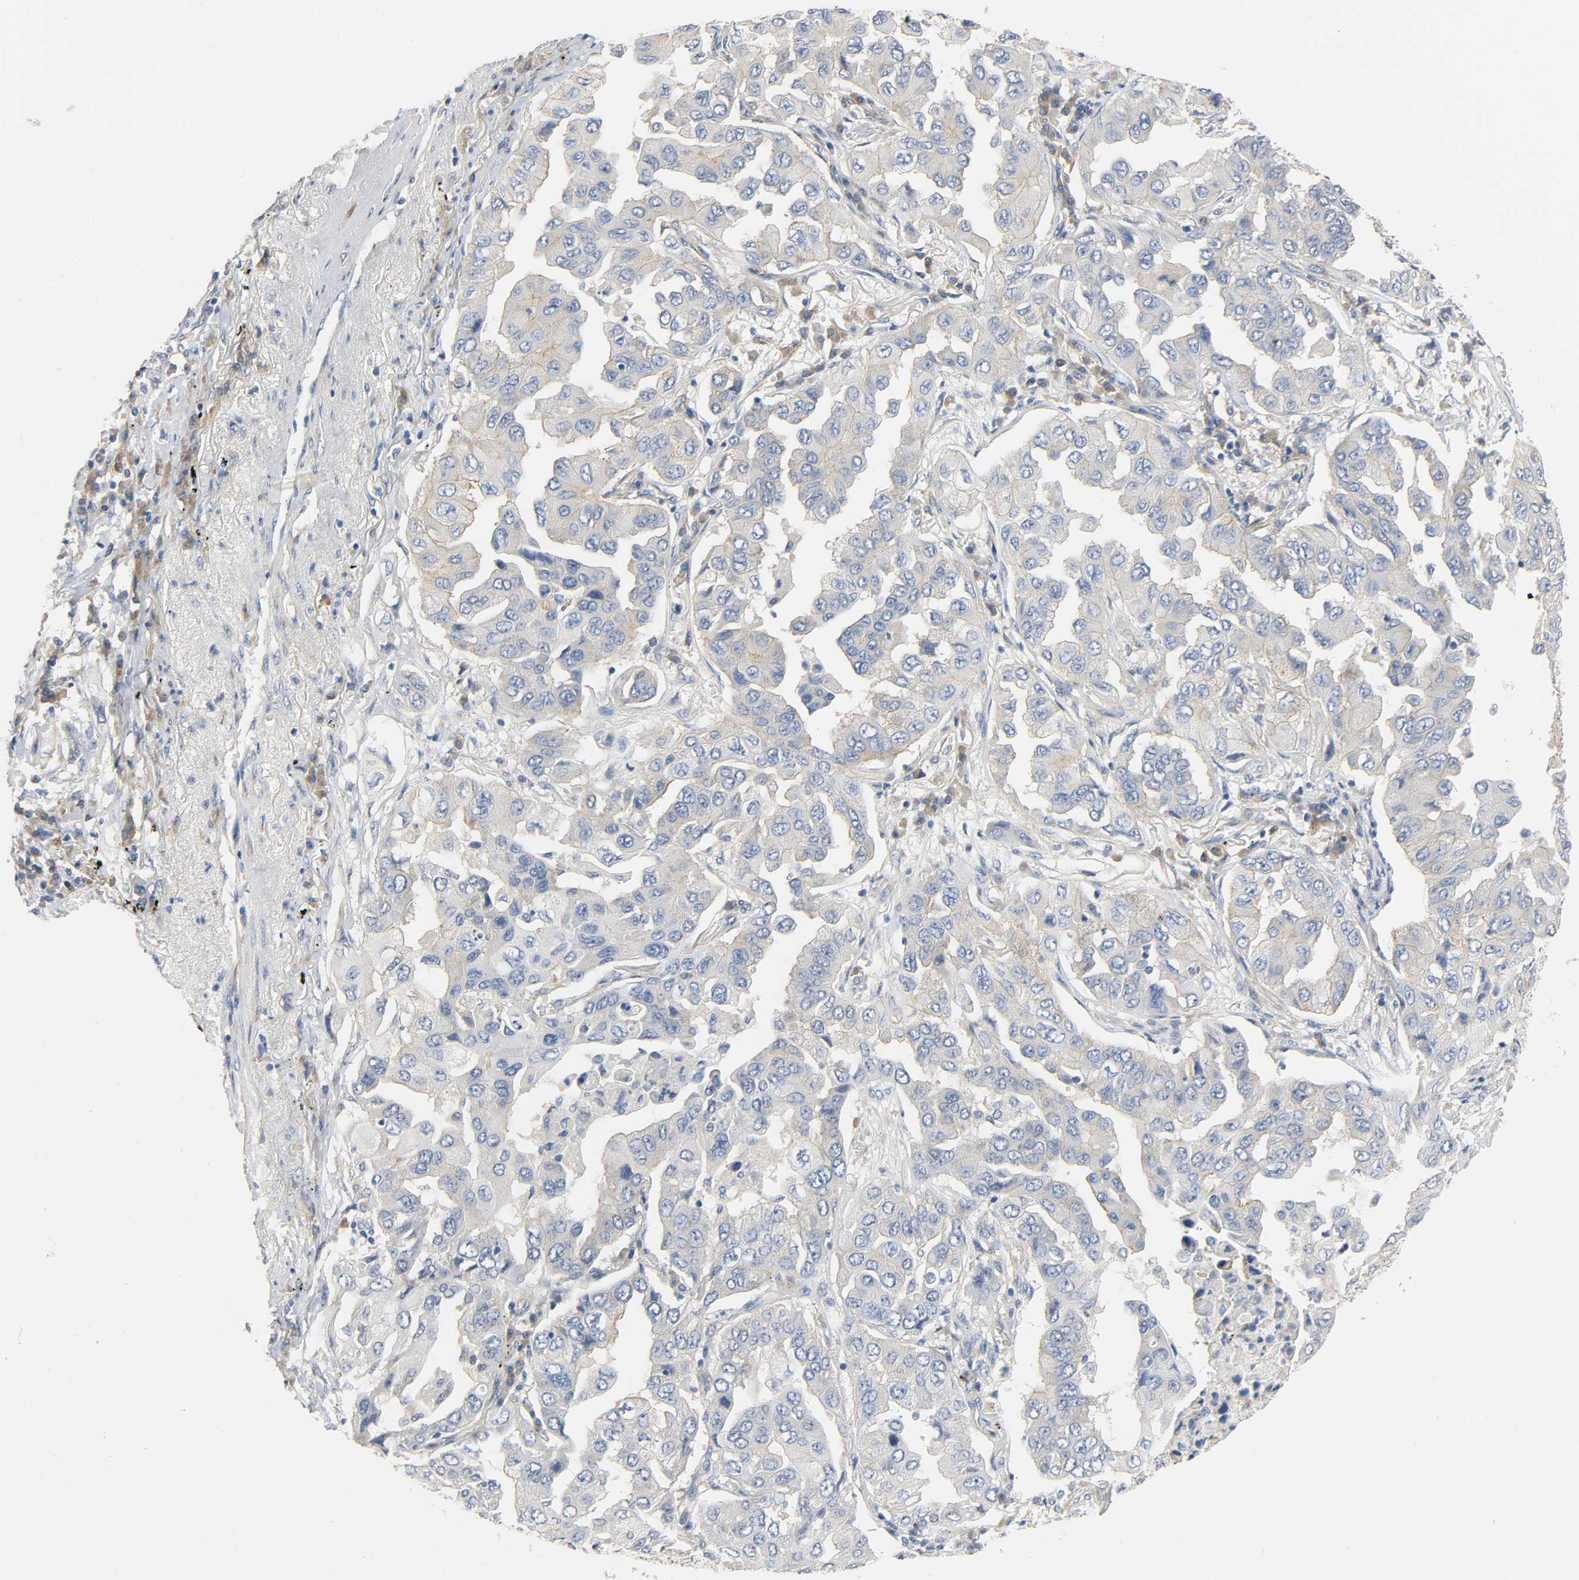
{"staining": {"intensity": "weak", "quantity": "25%-75%", "location": "cytoplasmic/membranous"}, "tissue": "lung cancer", "cell_type": "Tumor cells", "image_type": "cancer", "snomed": [{"axis": "morphology", "description": "Adenocarcinoma, NOS"}, {"axis": "topography", "description": "Lung"}], "caption": "Protein staining exhibits weak cytoplasmic/membranous positivity in approximately 25%-75% of tumor cells in adenocarcinoma (lung).", "gene": "ARPC1A", "patient": {"sex": "female", "age": 65}}